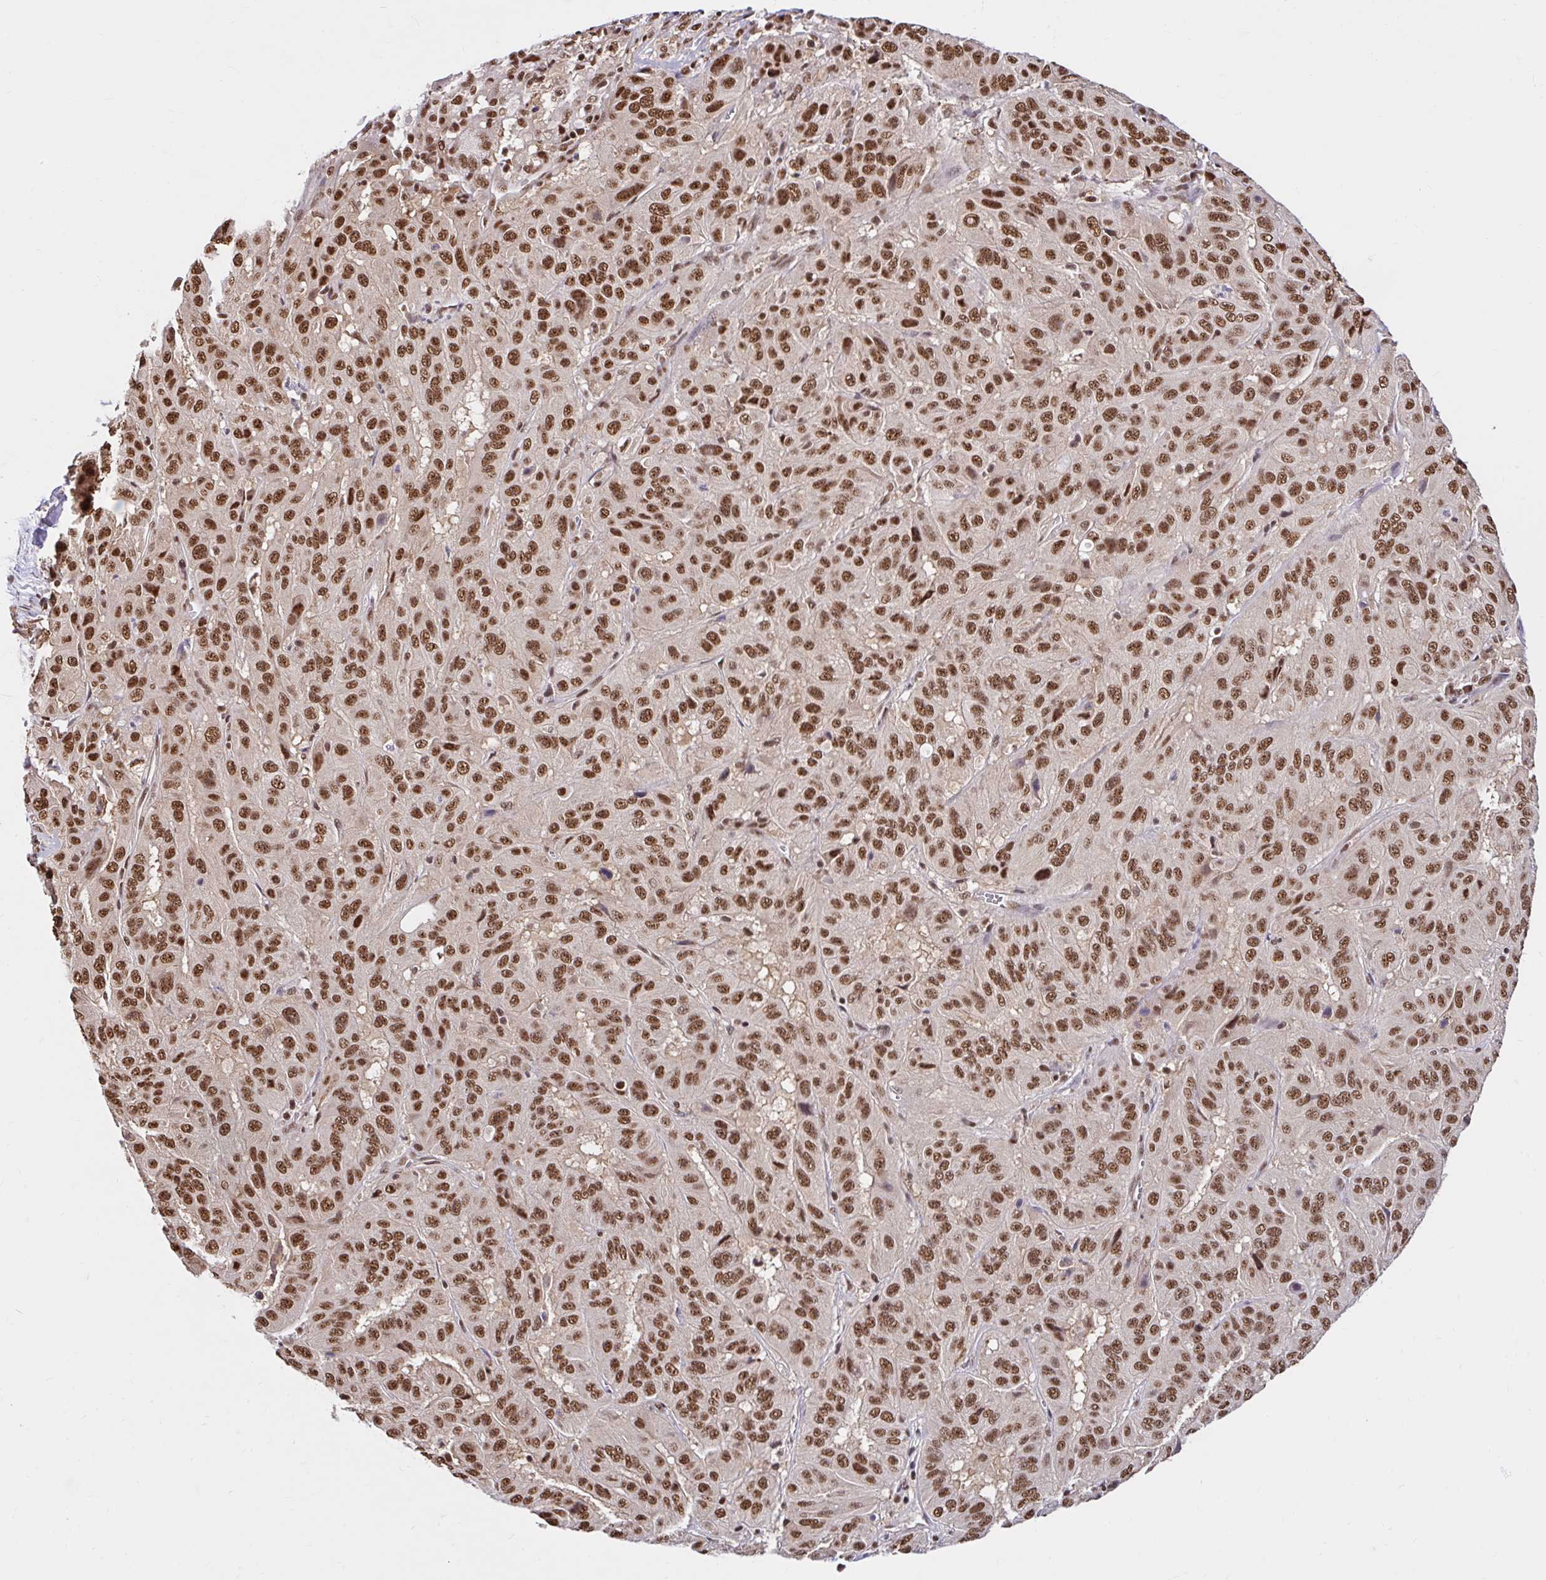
{"staining": {"intensity": "strong", "quantity": ">75%", "location": "nuclear"}, "tissue": "pancreatic cancer", "cell_type": "Tumor cells", "image_type": "cancer", "snomed": [{"axis": "morphology", "description": "Adenocarcinoma, NOS"}, {"axis": "topography", "description": "Pancreas"}], "caption": "An IHC image of tumor tissue is shown. Protein staining in brown labels strong nuclear positivity in pancreatic cancer within tumor cells. (Stains: DAB in brown, nuclei in blue, Microscopy: brightfield microscopy at high magnification).", "gene": "ABCA9", "patient": {"sex": "male", "age": 63}}